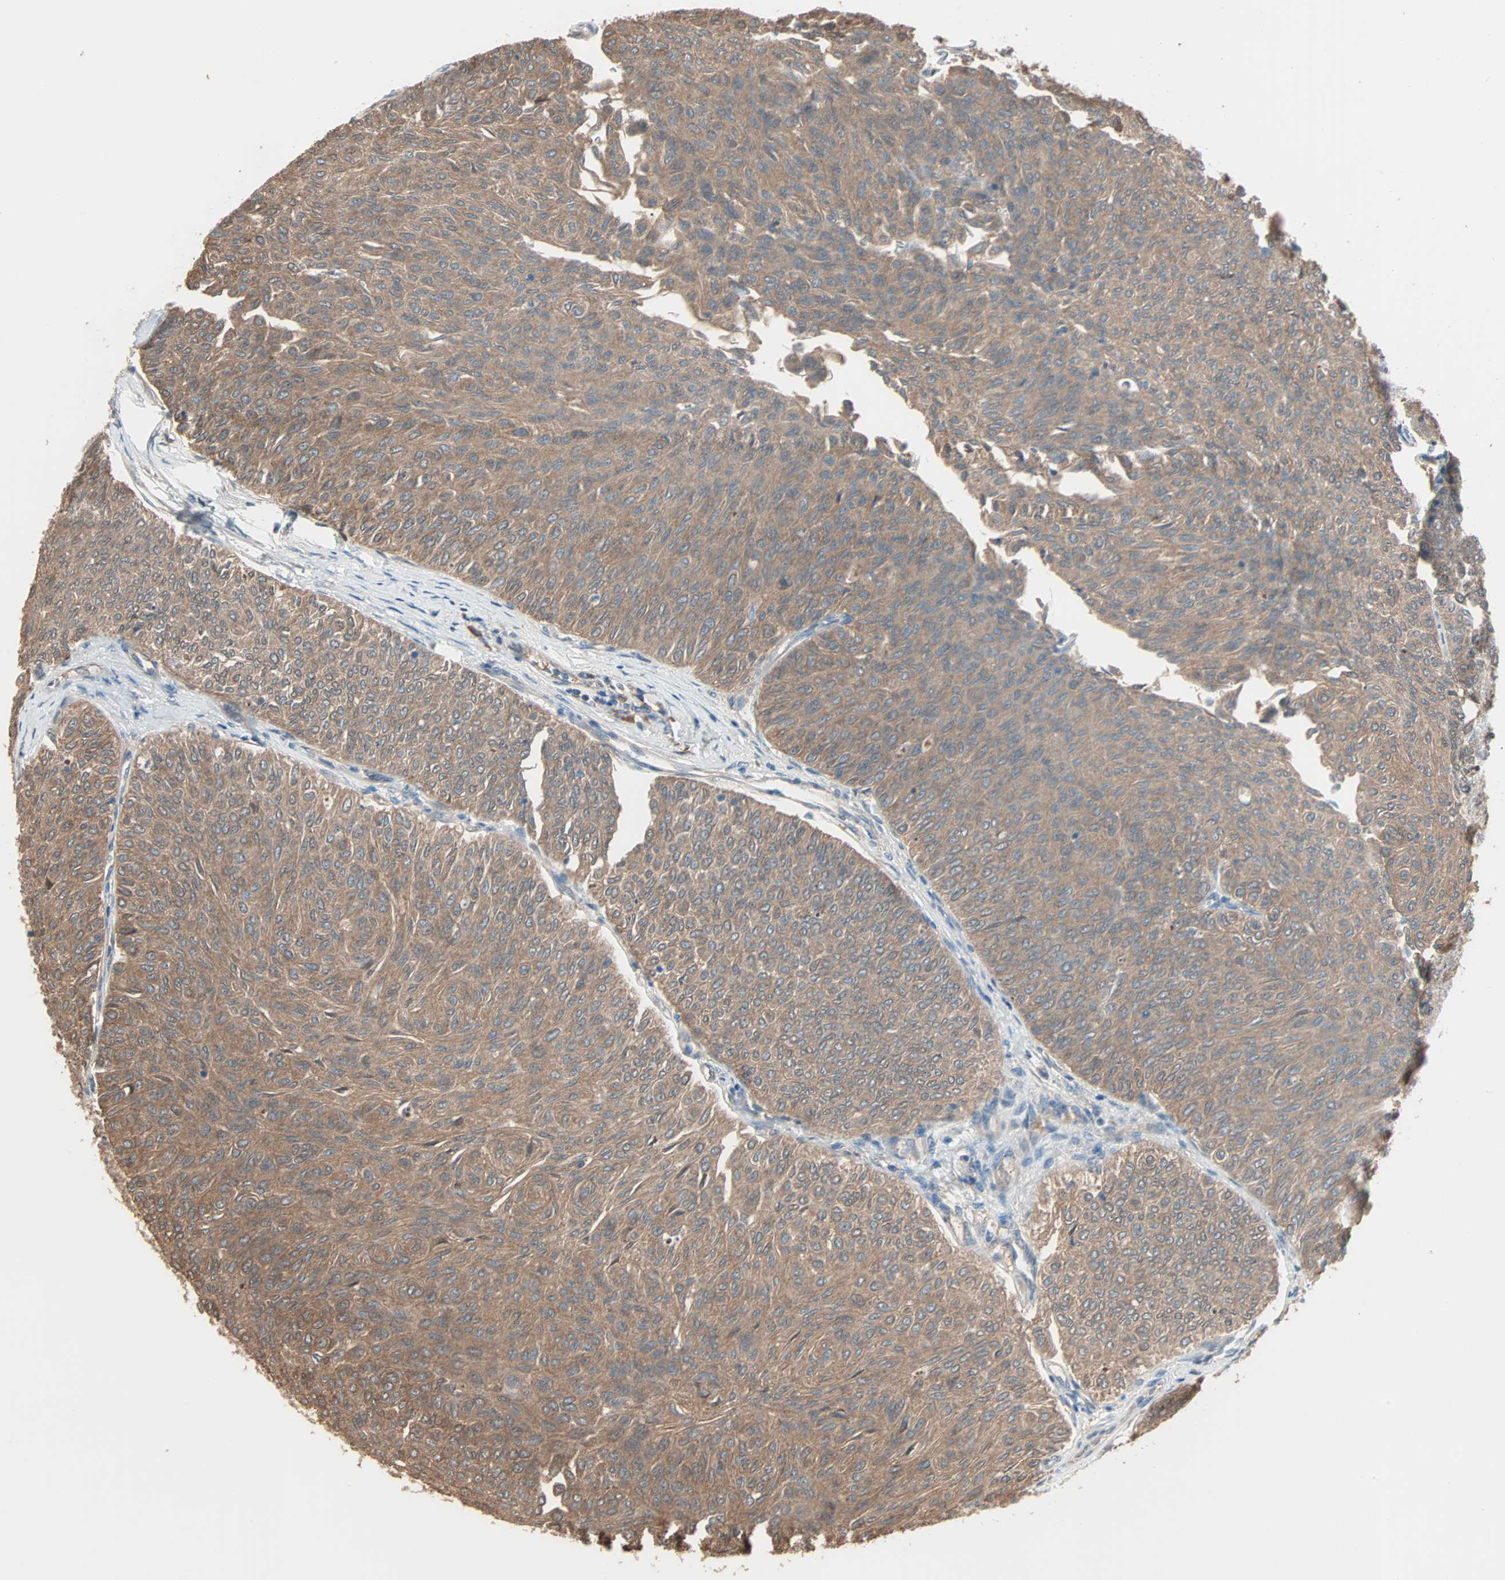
{"staining": {"intensity": "moderate", "quantity": ">75%", "location": "cytoplasmic/membranous"}, "tissue": "urothelial cancer", "cell_type": "Tumor cells", "image_type": "cancer", "snomed": [{"axis": "morphology", "description": "Urothelial carcinoma, Low grade"}, {"axis": "topography", "description": "Urinary bladder"}], "caption": "Protein expression analysis of urothelial carcinoma (low-grade) exhibits moderate cytoplasmic/membranous positivity in approximately >75% of tumor cells.", "gene": "PRDX1", "patient": {"sex": "male", "age": 78}}